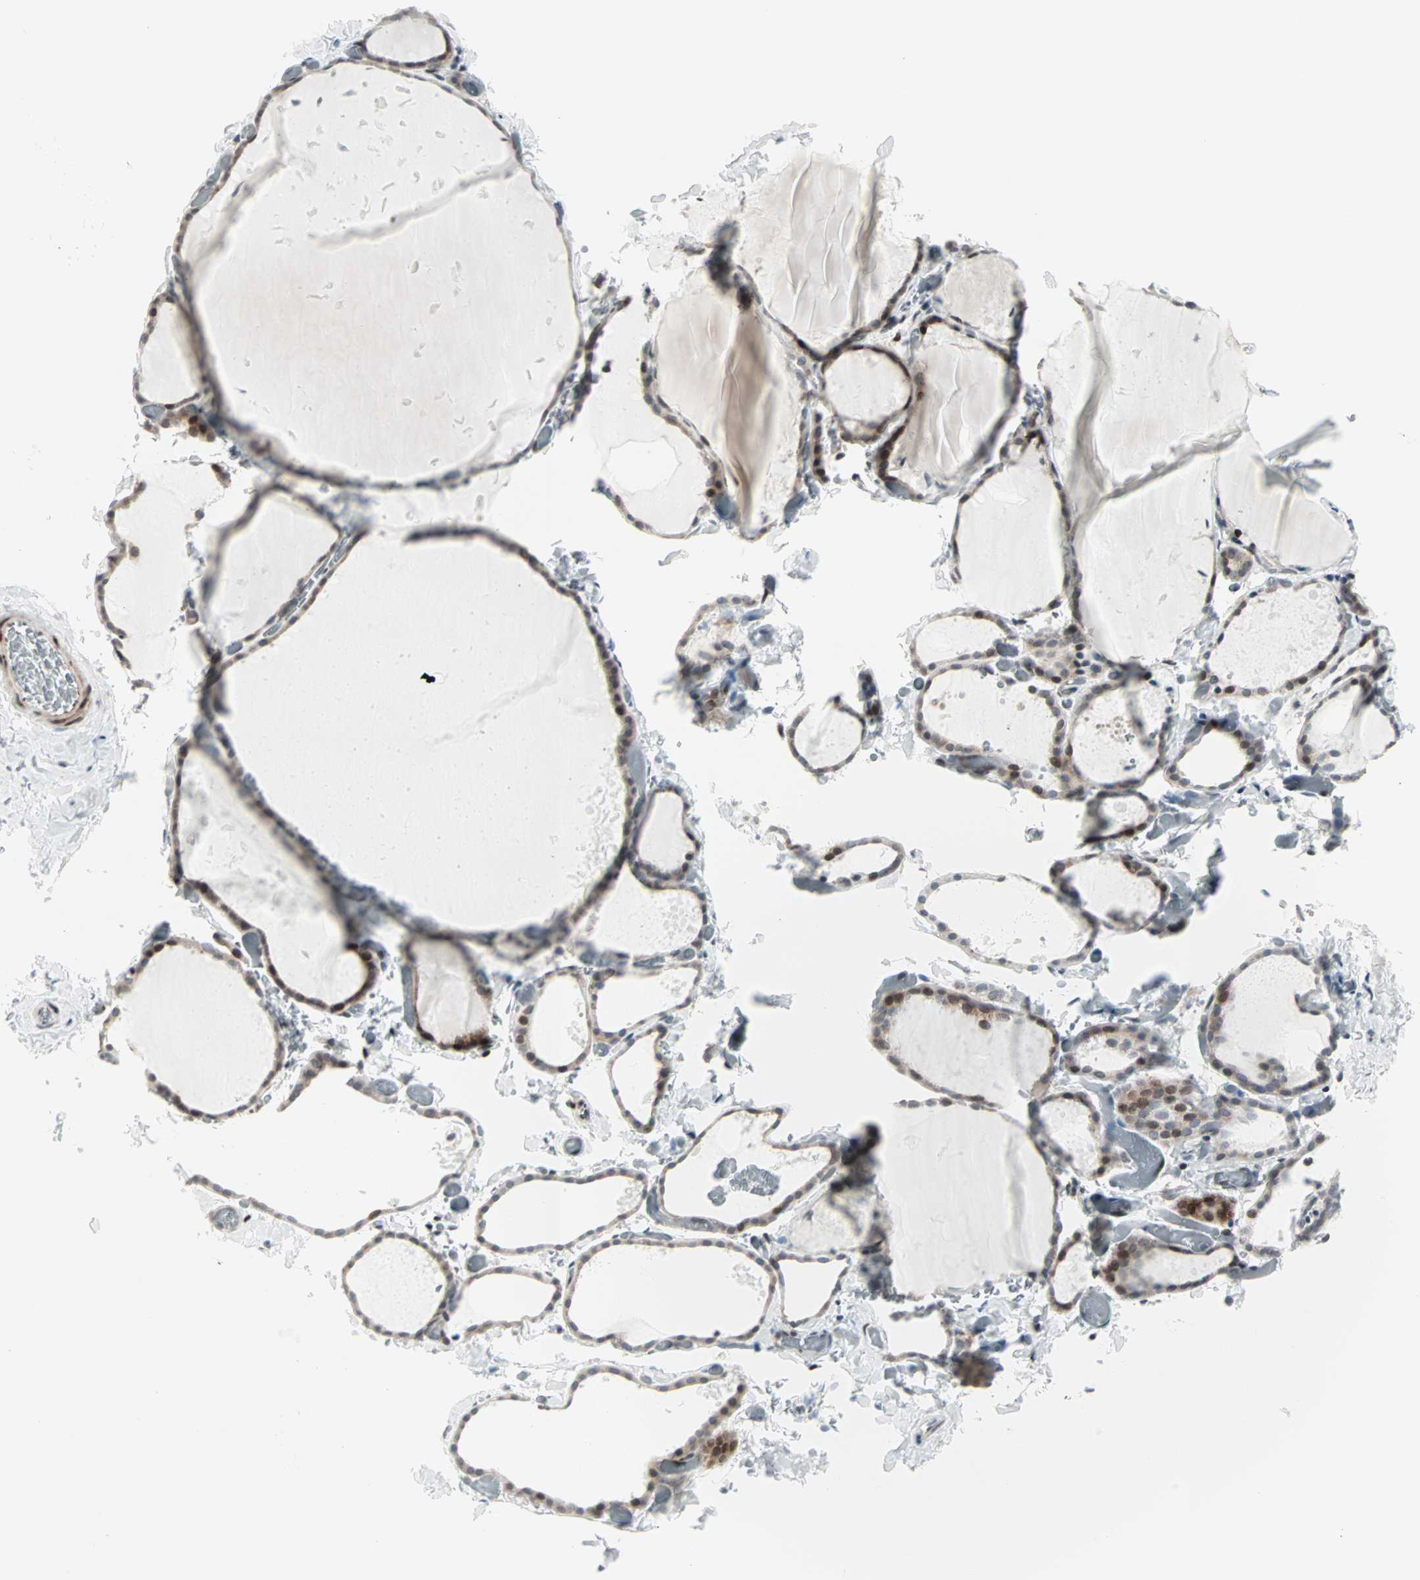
{"staining": {"intensity": "weak", "quantity": ">75%", "location": "cytoplasmic/membranous,nuclear"}, "tissue": "thyroid gland", "cell_type": "Glandular cells", "image_type": "normal", "snomed": [{"axis": "morphology", "description": "Normal tissue, NOS"}, {"axis": "topography", "description": "Thyroid gland"}], "caption": "Protein expression by immunohistochemistry demonstrates weak cytoplasmic/membranous,nuclear positivity in about >75% of glandular cells in benign thyroid gland. (DAB (3,3'-diaminobenzidine) = brown stain, brightfield microscopy at high magnification).", "gene": "CBLC", "patient": {"sex": "female", "age": 22}}